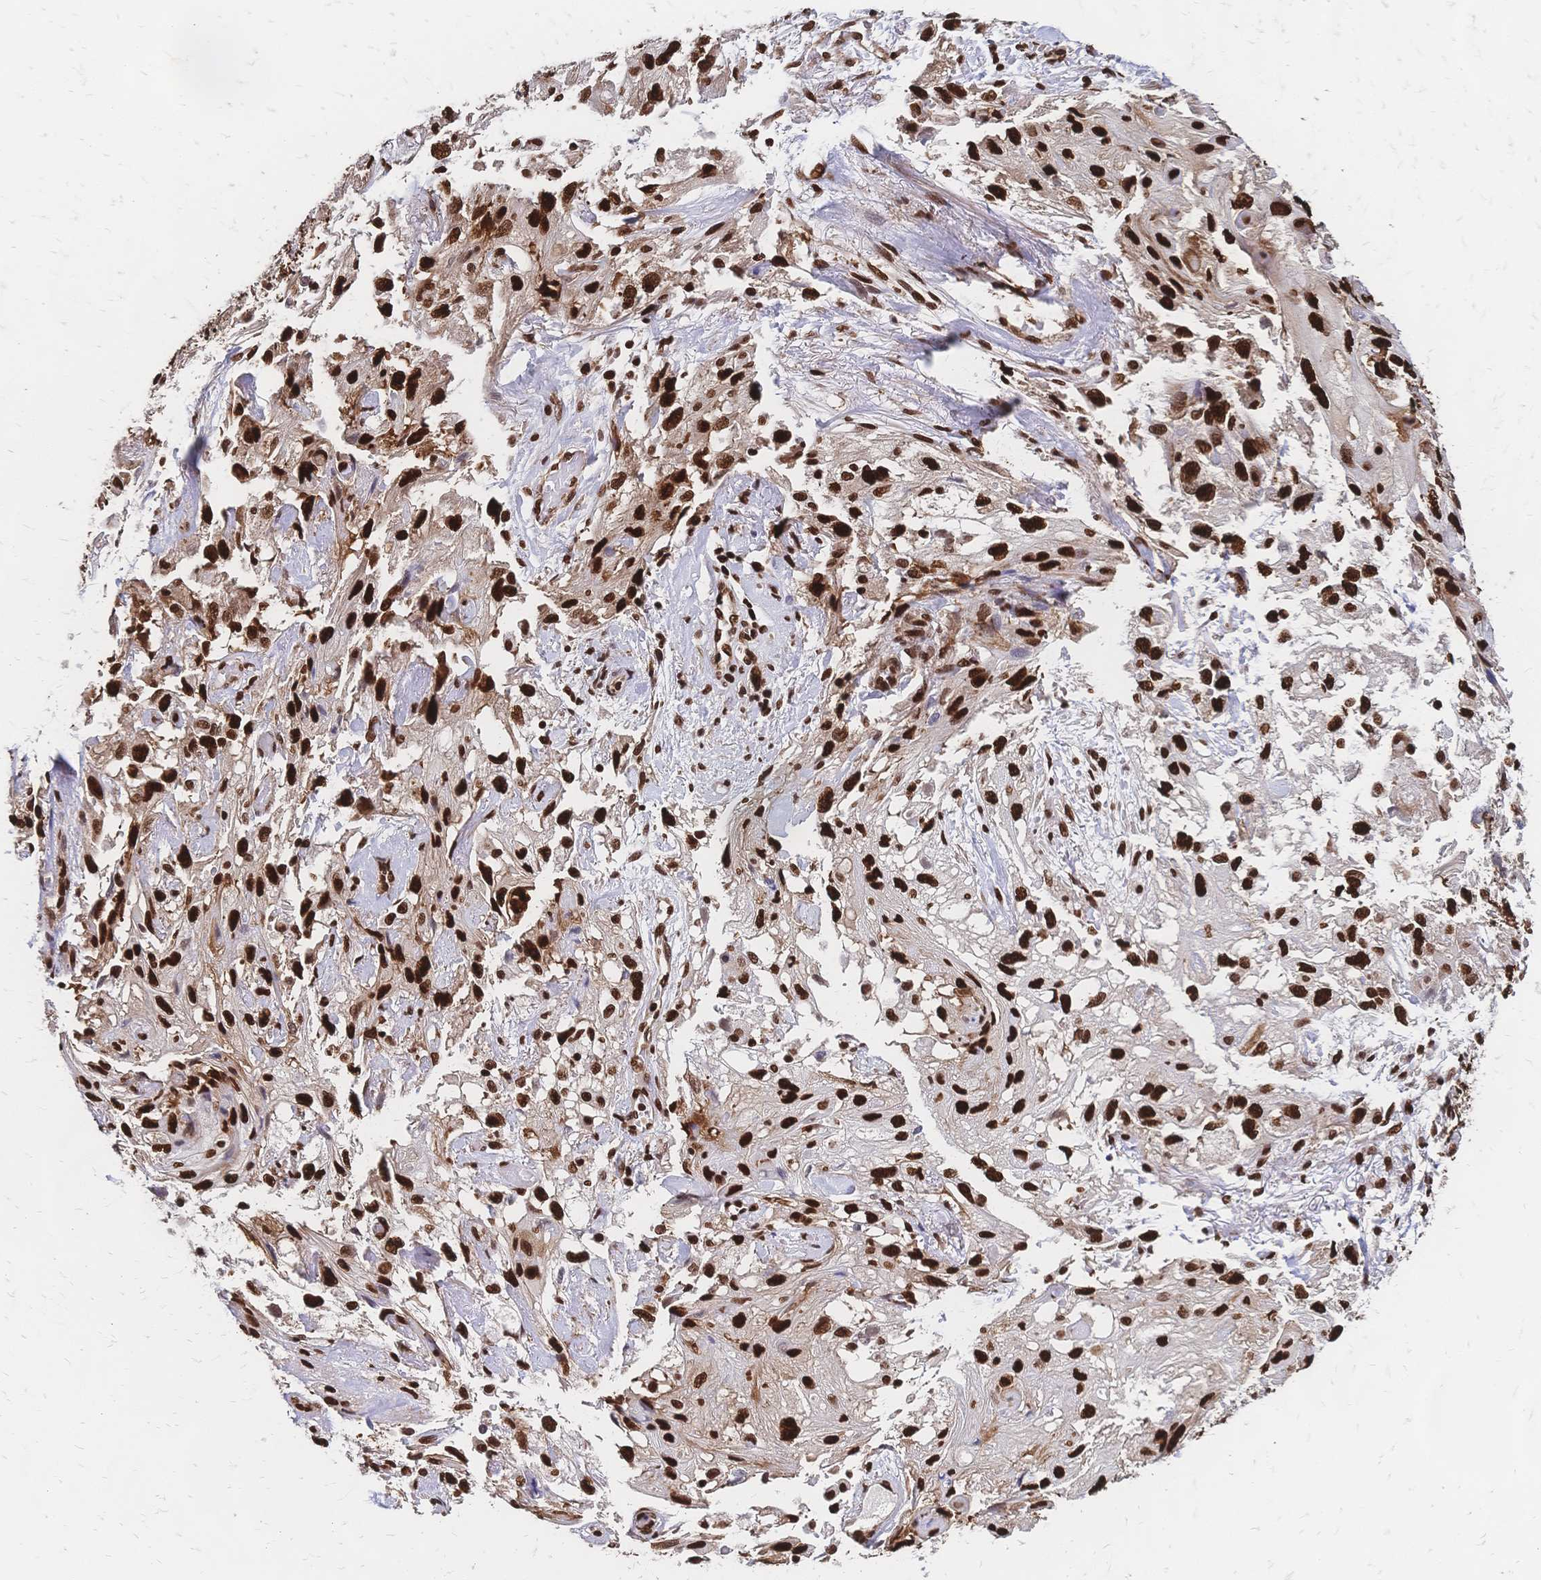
{"staining": {"intensity": "strong", "quantity": ">75%", "location": "nuclear"}, "tissue": "skin cancer", "cell_type": "Tumor cells", "image_type": "cancer", "snomed": [{"axis": "morphology", "description": "Squamous cell carcinoma, NOS"}, {"axis": "topography", "description": "Skin"}, {"axis": "topography", "description": "Vulva"}], "caption": "IHC (DAB) staining of skin cancer (squamous cell carcinoma) demonstrates strong nuclear protein positivity in about >75% of tumor cells.", "gene": "HDGF", "patient": {"sex": "female", "age": 86}}